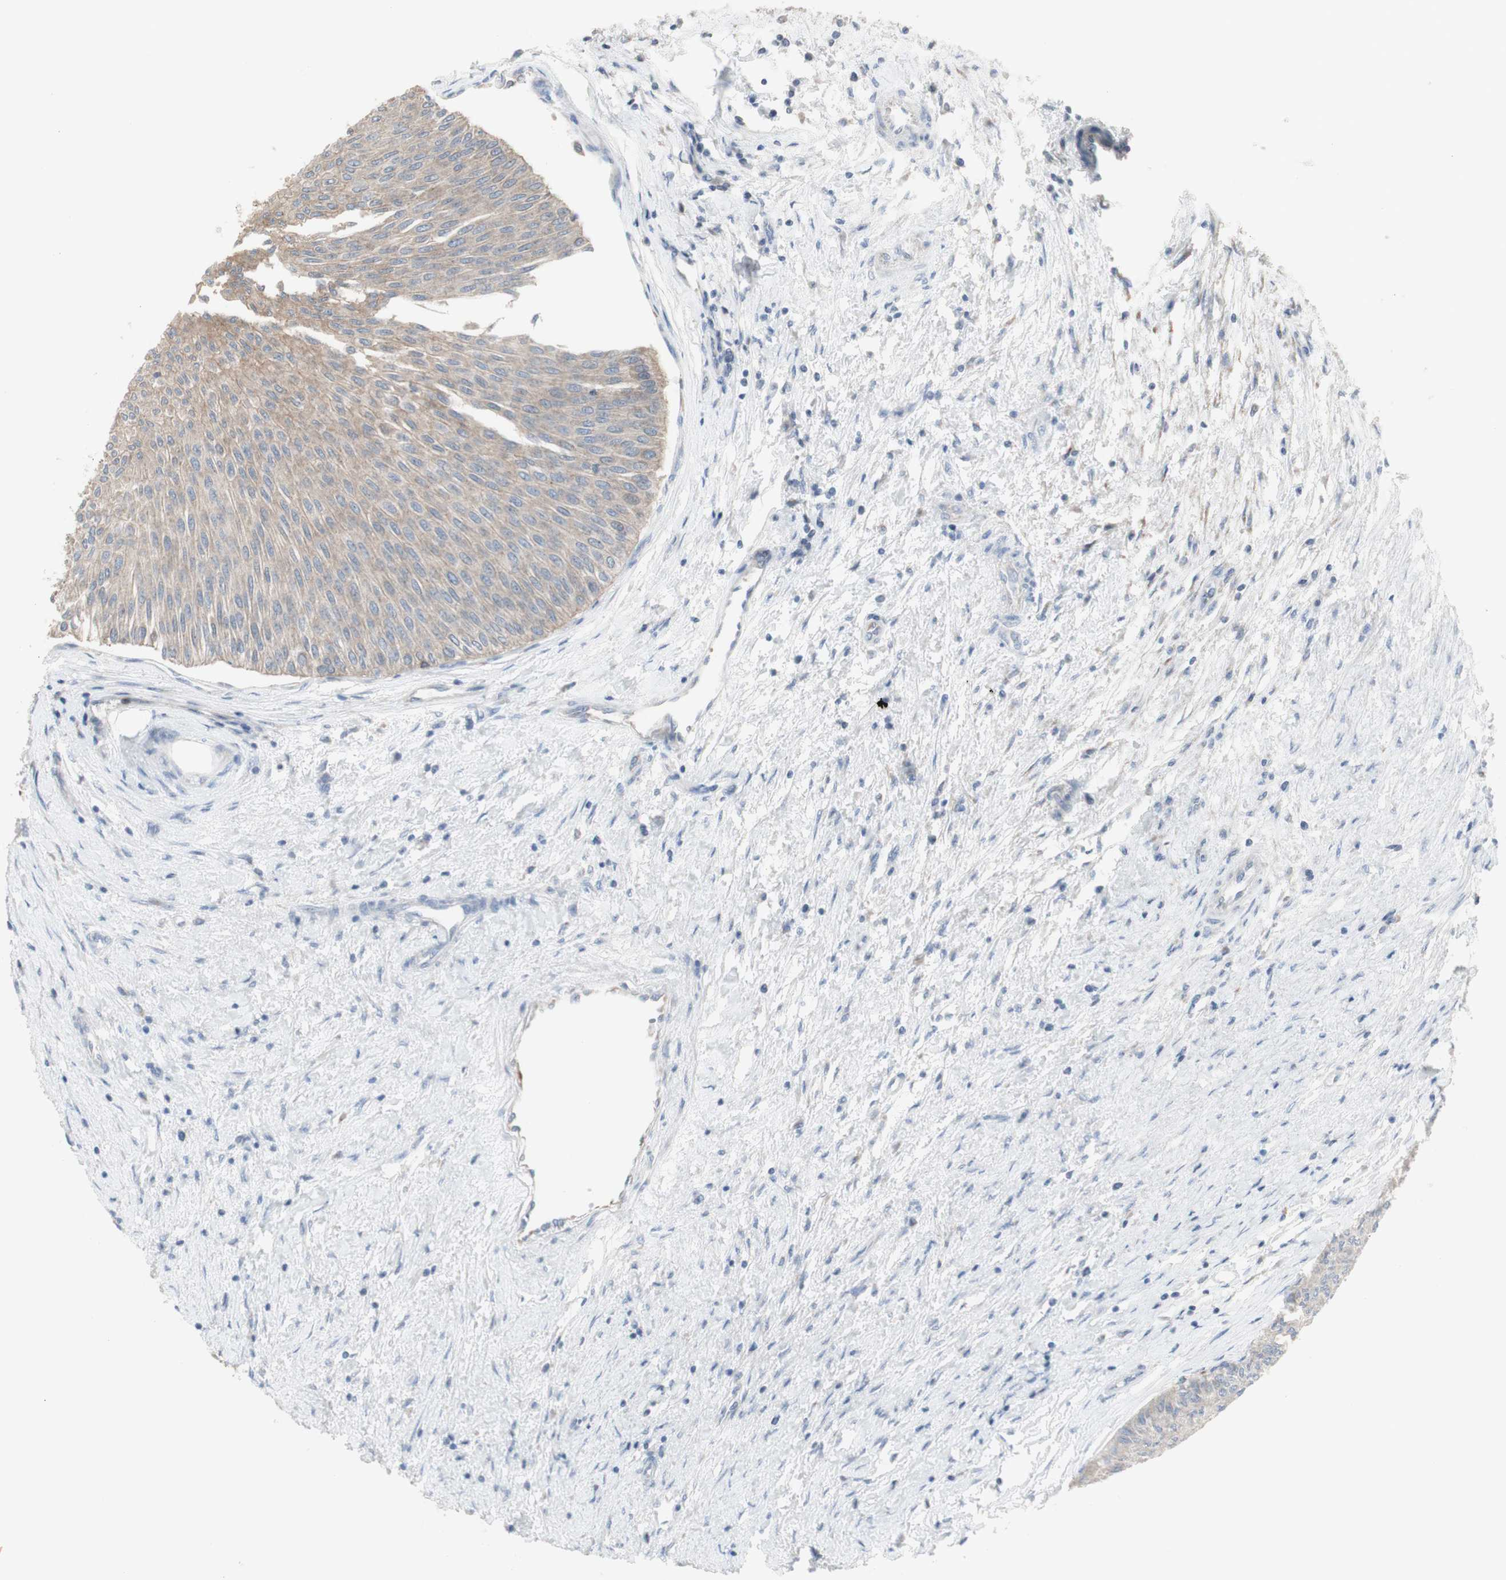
{"staining": {"intensity": "weak", "quantity": ">75%", "location": "cytoplasmic/membranous"}, "tissue": "urothelial cancer", "cell_type": "Tumor cells", "image_type": "cancer", "snomed": [{"axis": "morphology", "description": "Urothelial carcinoma, Low grade"}, {"axis": "topography", "description": "Urinary bladder"}], "caption": "Low-grade urothelial carcinoma stained with IHC exhibits weak cytoplasmic/membranous expression in about >75% of tumor cells. The staining was performed using DAB, with brown indicating positive protein expression. Nuclei are stained blue with hematoxylin.", "gene": "C3orf52", "patient": {"sex": "male", "age": 78}}